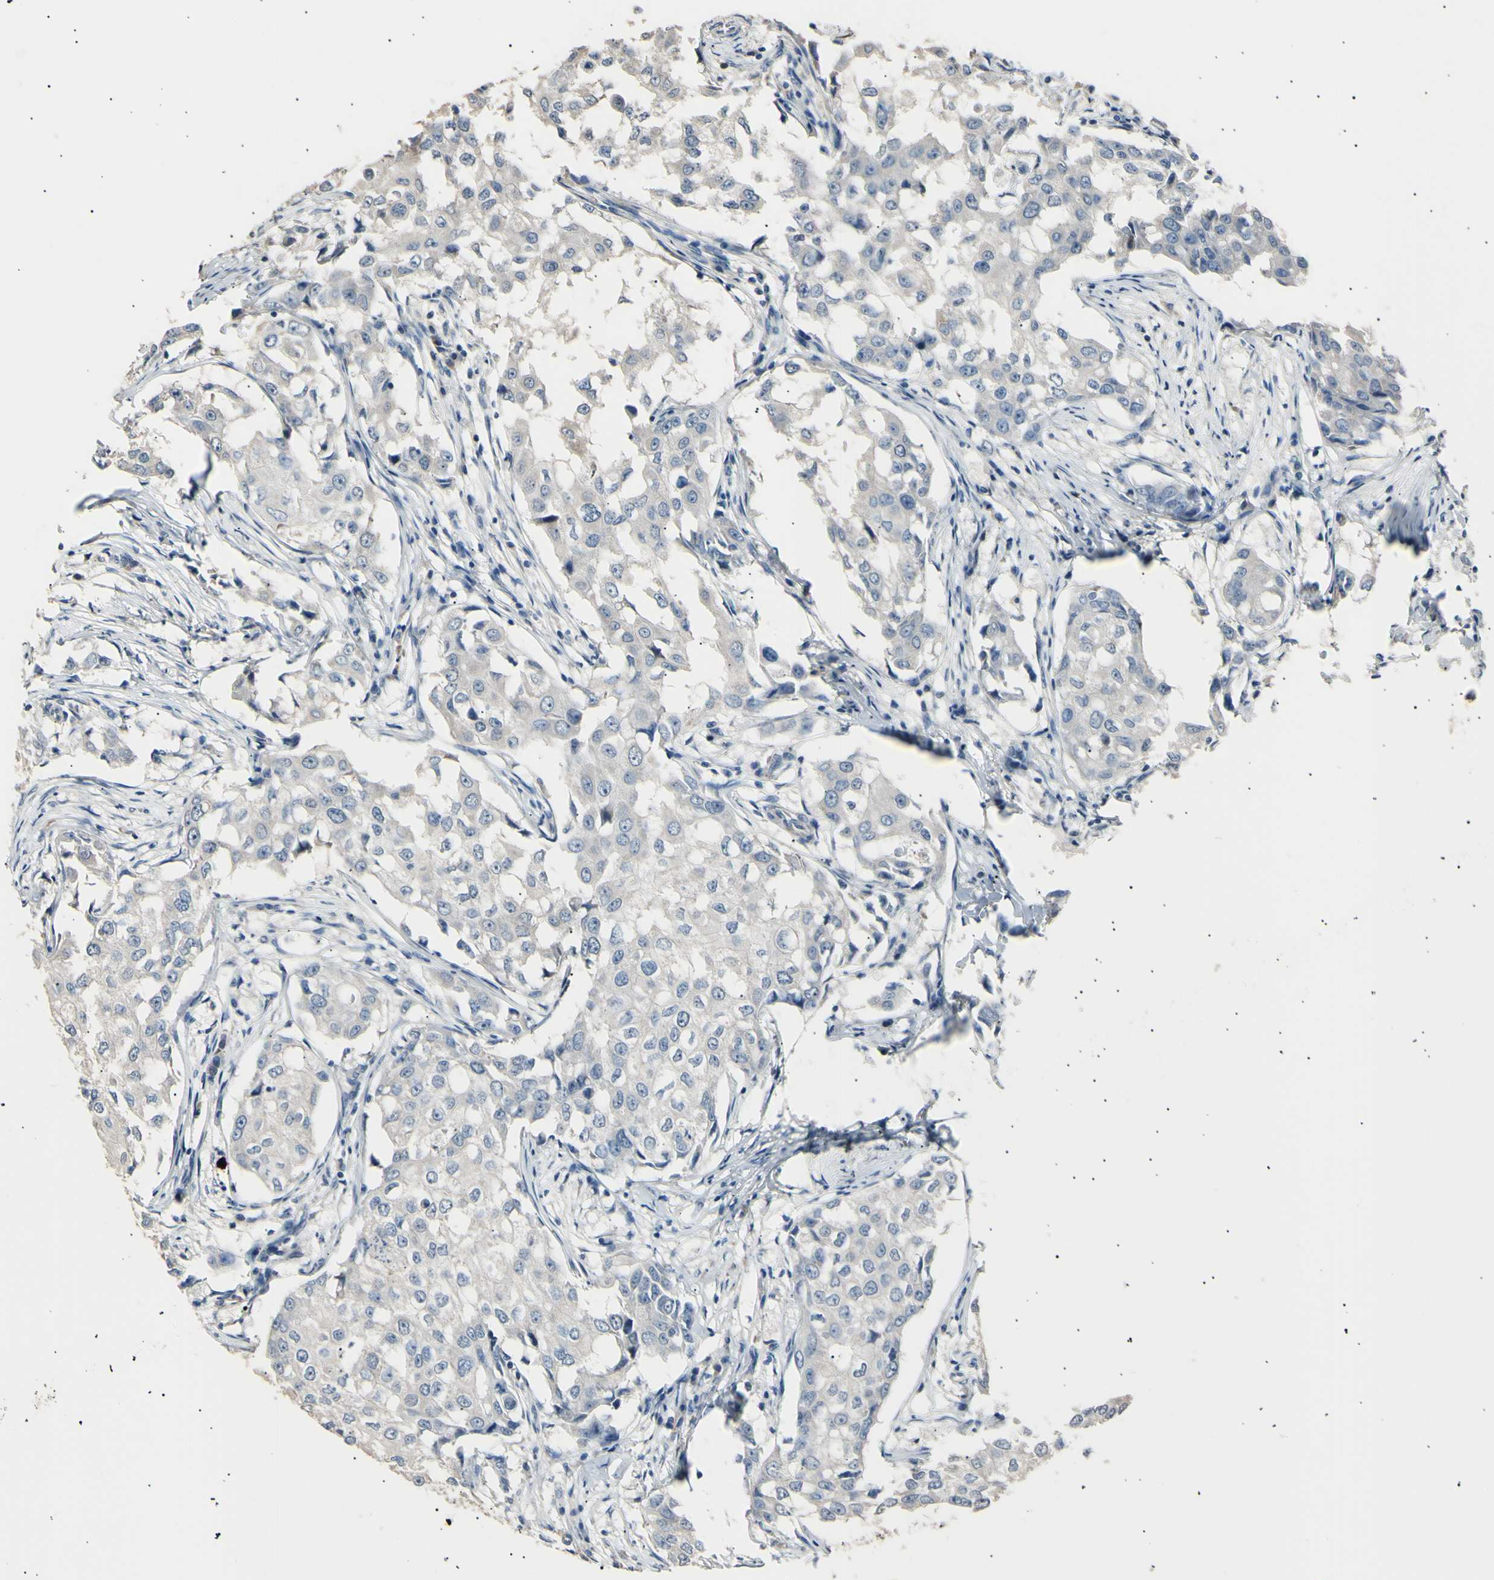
{"staining": {"intensity": "negative", "quantity": "none", "location": "none"}, "tissue": "breast cancer", "cell_type": "Tumor cells", "image_type": "cancer", "snomed": [{"axis": "morphology", "description": "Duct carcinoma"}, {"axis": "topography", "description": "Breast"}], "caption": "Immunohistochemical staining of human breast cancer shows no significant positivity in tumor cells.", "gene": "LDLR", "patient": {"sex": "female", "age": 27}}